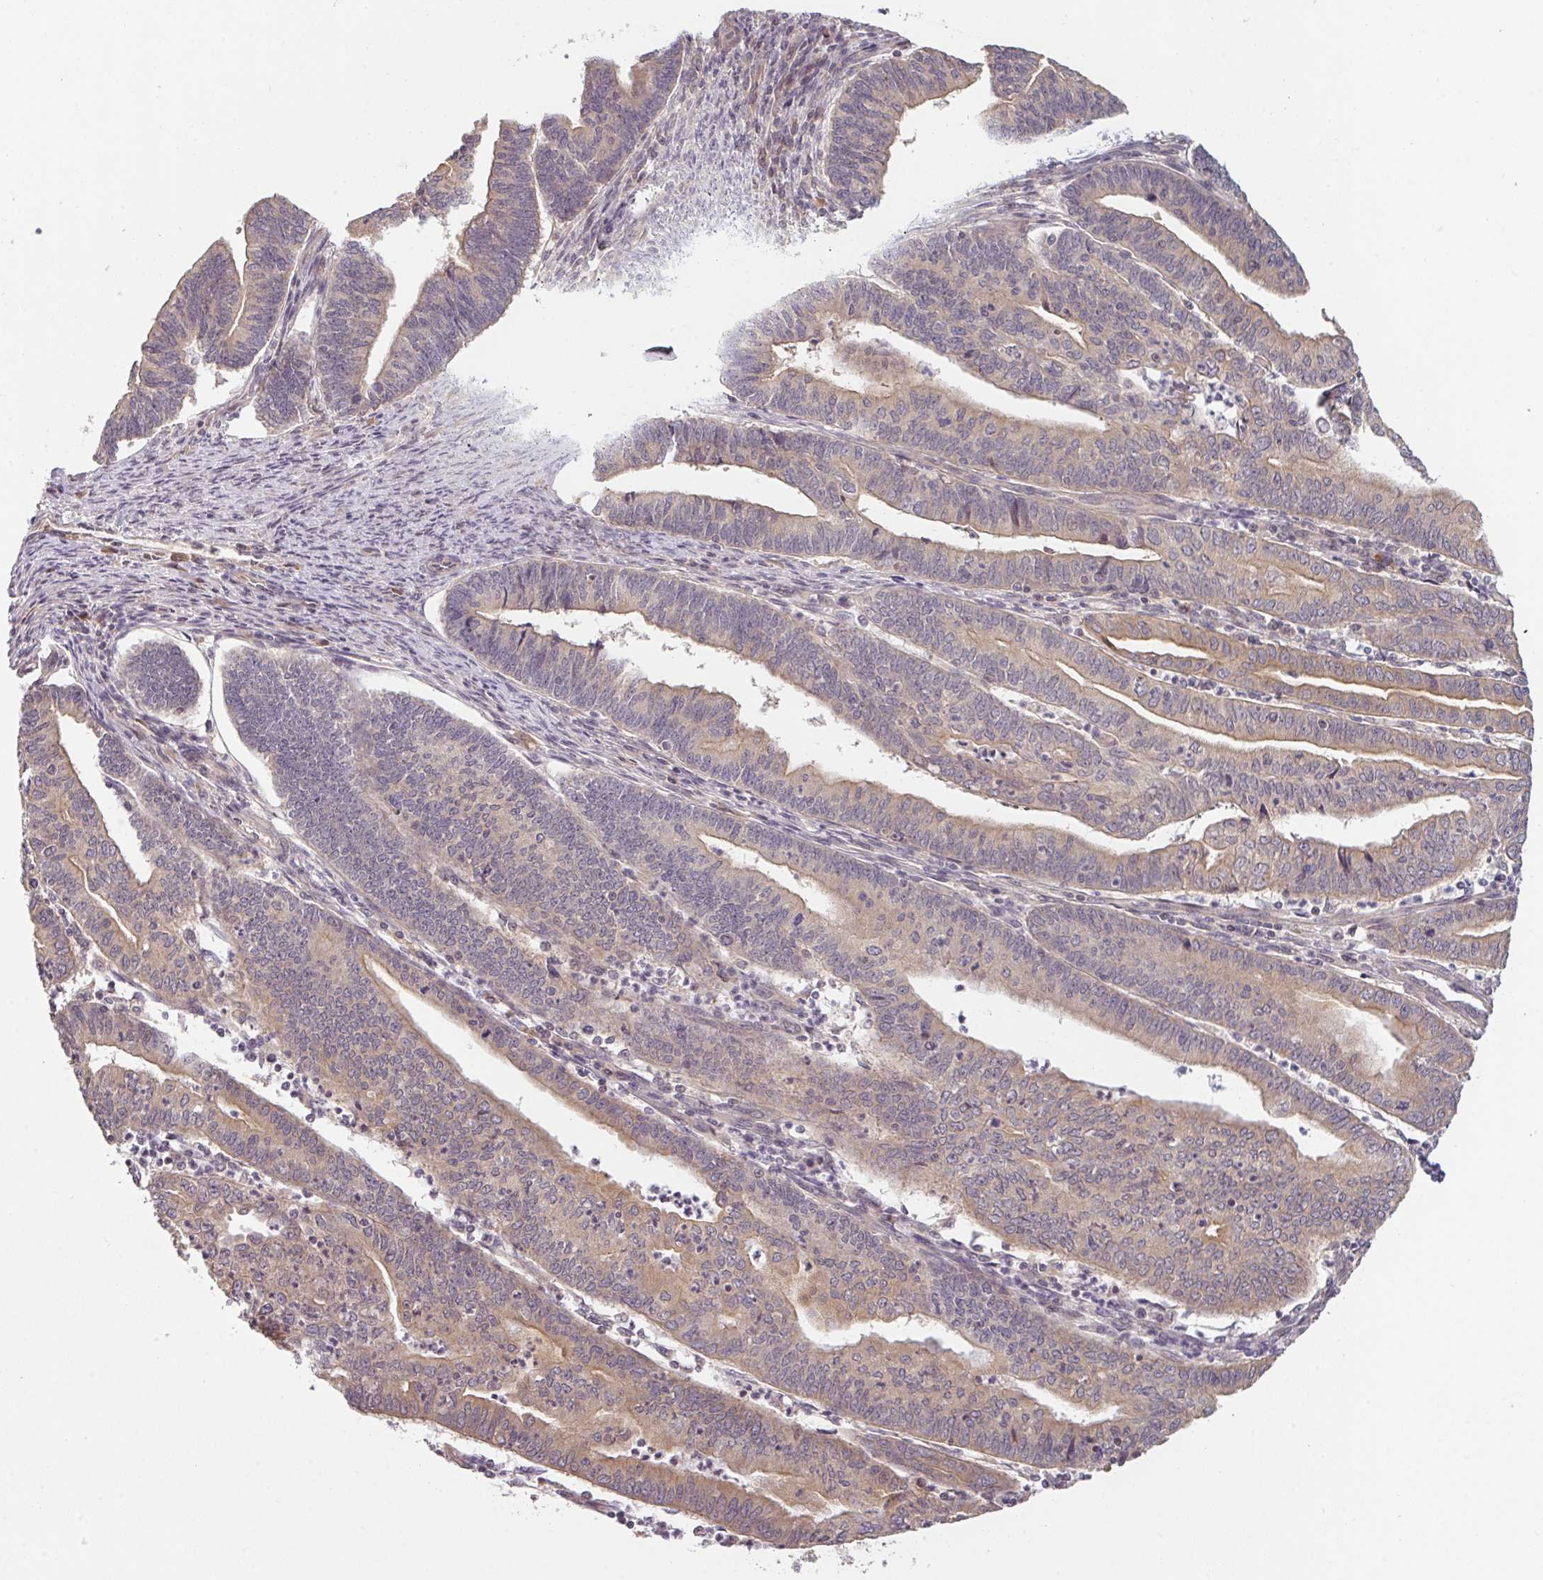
{"staining": {"intensity": "moderate", "quantity": "25%-75%", "location": "cytoplasmic/membranous"}, "tissue": "endometrial cancer", "cell_type": "Tumor cells", "image_type": "cancer", "snomed": [{"axis": "morphology", "description": "Adenocarcinoma, NOS"}, {"axis": "topography", "description": "Endometrium"}], "caption": "A medium amount of moderate cytoplasmic/membranous staining is present in approximately 25%-75% of tumor cells in endometrial cancer (adenocarcinoma) tissue. (DAB (3,3'-diaminobenzidine) = brown stain, brightfield microscopy at high magnification).", "gene": "RNF31", "patient": {"sex": "female", "age": 60}}